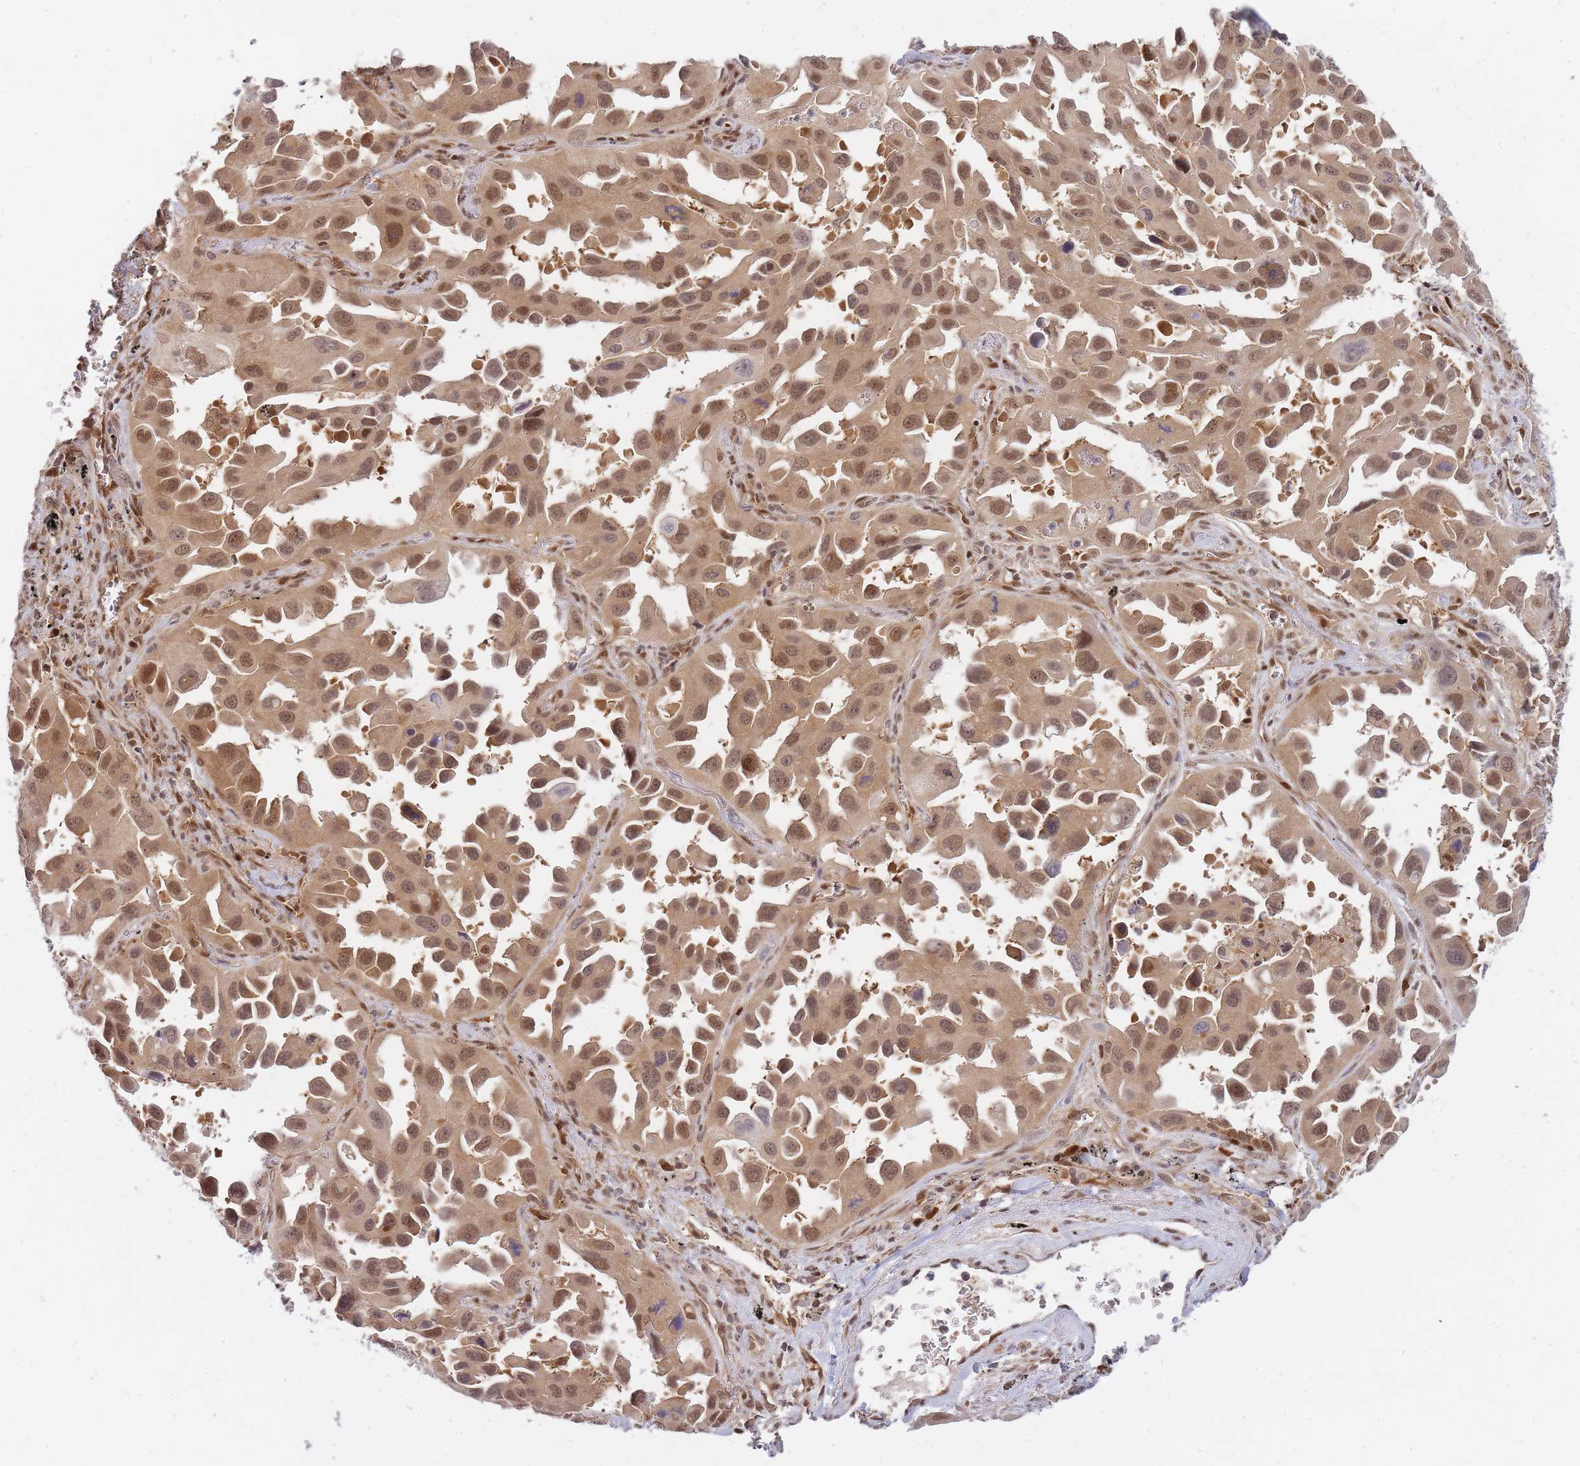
{"staining": {"intensity": "moderate", "quantity": ">75%", "location": "cytoplasmic/membranous,nuclear"}, "tissue": "lung cancer", "cell_type": "Tumor cells", "image_type": "cancer", "snomed": [{"axis": "morphology", "description": "Adenocarcinoma, NOS"}, {"axis": "topography", "description": "Lung"}], "caption": "Immunohistochemistry (IHC) staining of adenocarcinoma (lung), which demonstrates medium levels of moderate cytoplasmic/membranous and nuclear expression in approximately >75% of tumor cells indicating moderate cytoplasmic/membranous and nuclear protein expression. The staining was performed using DAB (brown) for protein detection and nuclei were counterstained in hematoxylin (blue).", "gene": "NSFL1C", "patient": {"sex": "male", "age": 66}}